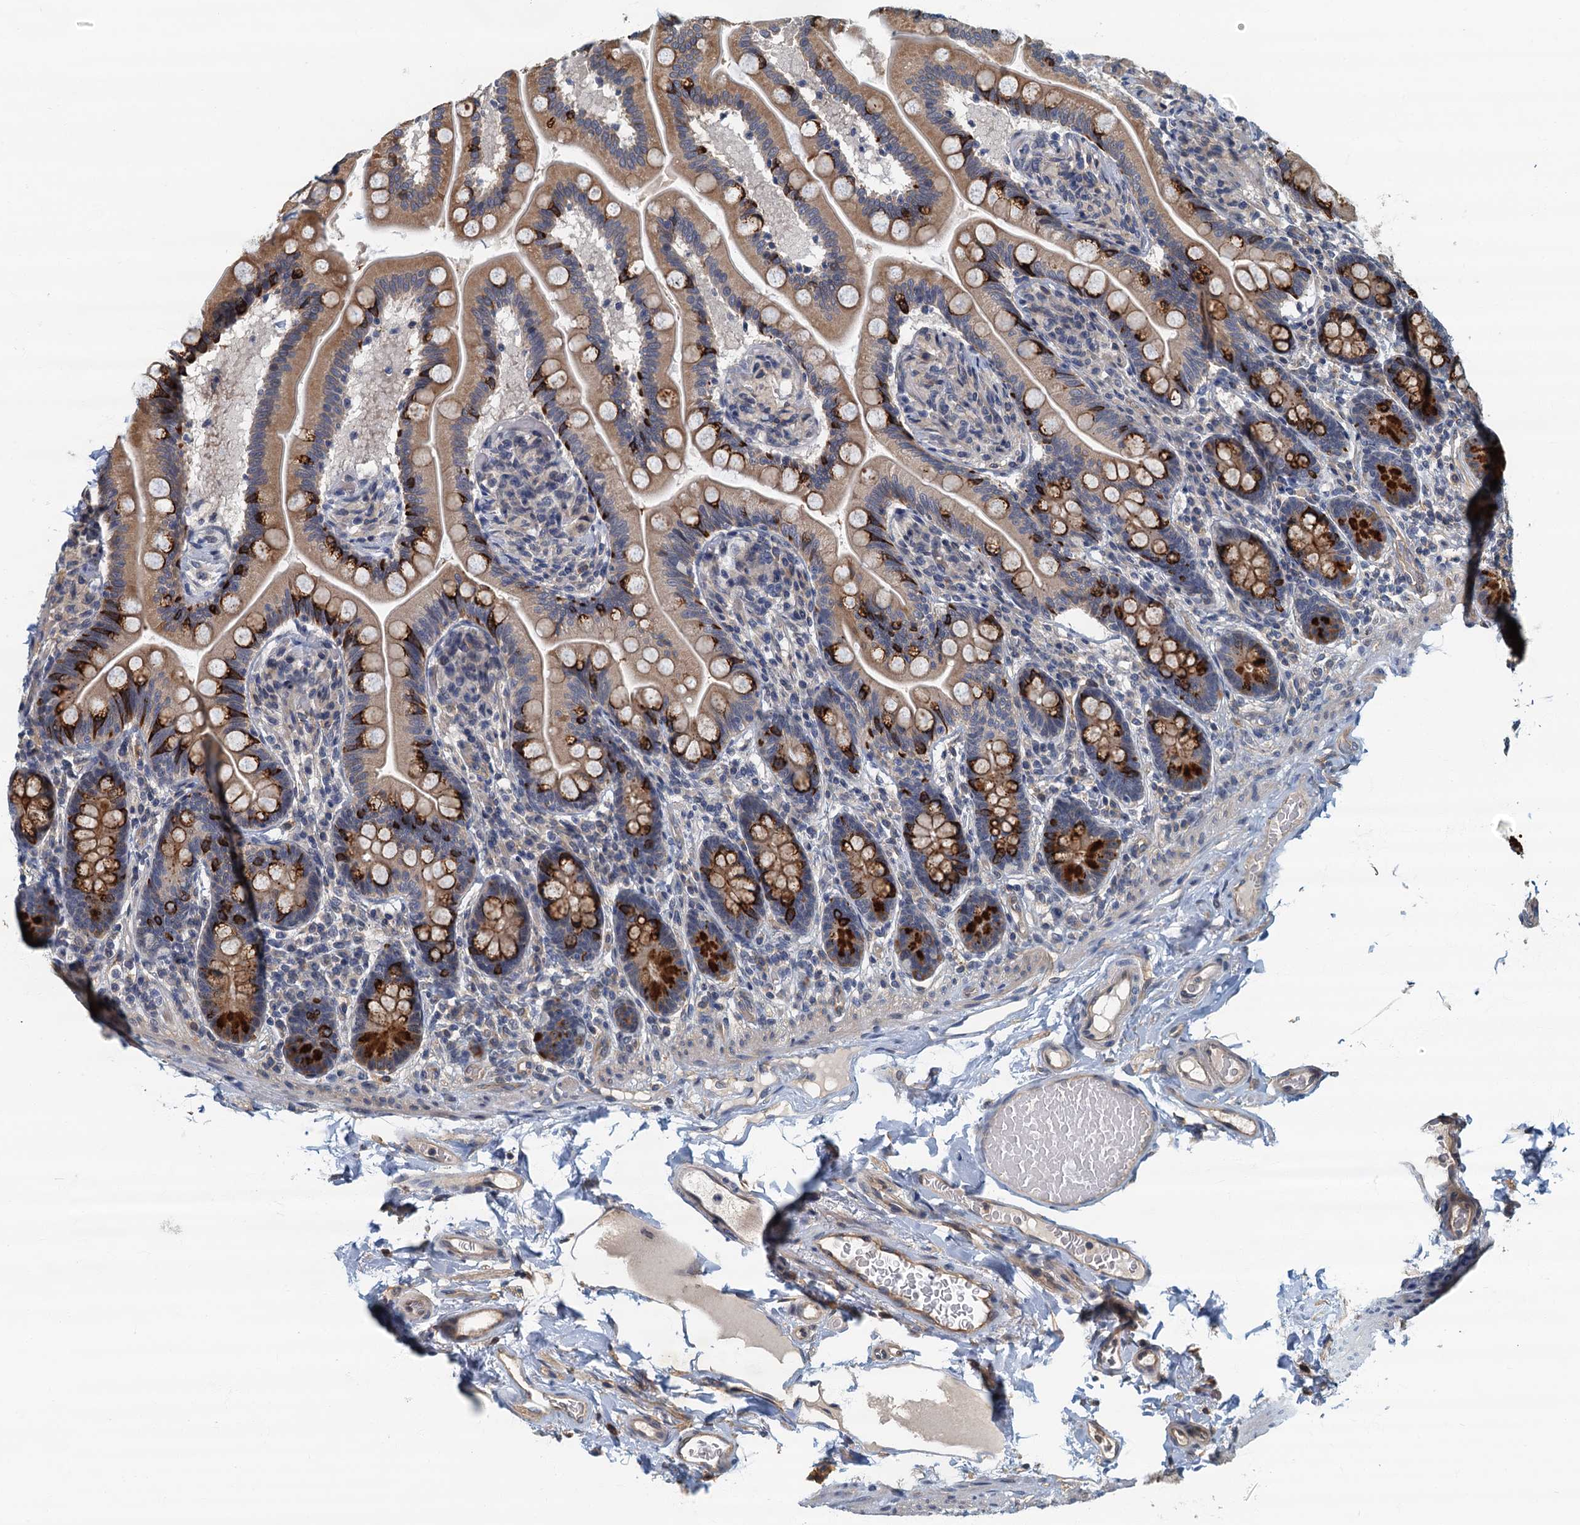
{"staining": {"intensity": "strong", "quantity": "25%-75%", "location": "cytoplasmic/membranous"}, "tissue": "small intestine", "cell_type": "Glandular cells", "image_type": "normal", "snomed": [{"axis": "morphology", "description": "Normal tissue, NOS"}, {"axis": "topography", "description": "Small intestine"}], "caption": "Immunohistochemical staining of benign human small intestine reveals strong cytoplasmic/membranous protein expression in about 25%-75% of glandular cells.", "gene": "CKAP2L", "patient": {"sex": "female", "age": 64}}